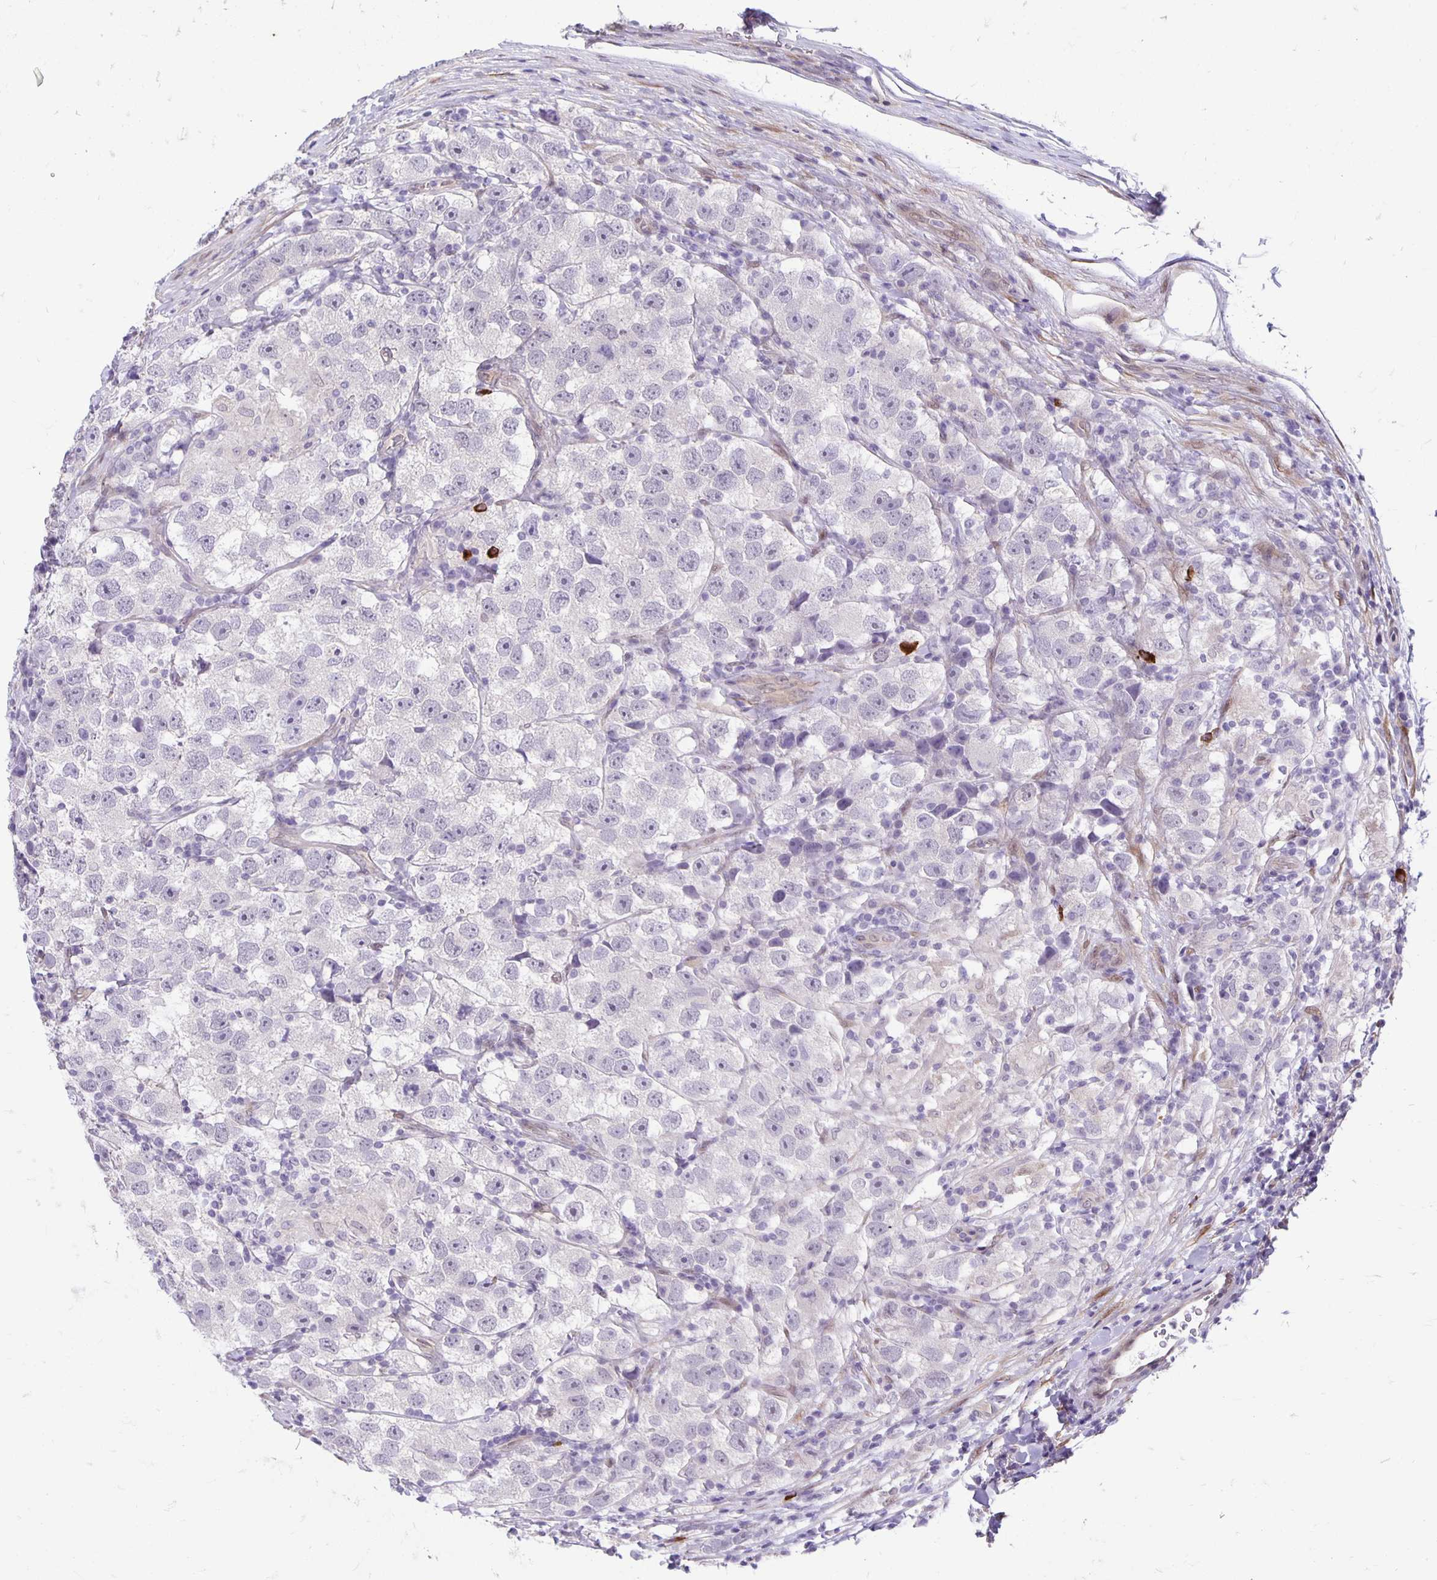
{"staining": {"intensity": "negative", "quantity": "none", "location": "none"}, "tissue": "testis cancer", "cell_type": "Tumor cells", "image_type": "cancer", "snomed": [{"axis": "morphology", "description": "Seminoma, NOS"}, {"axis": "topography", "description": "Testis"}], "caption": "Immunohistochemical staining of human seminoma (testis) exhibits no significant staining in tumor cells.", "gene": "TAX1BP3", "patient": {"sex": "male", "age": 26}}